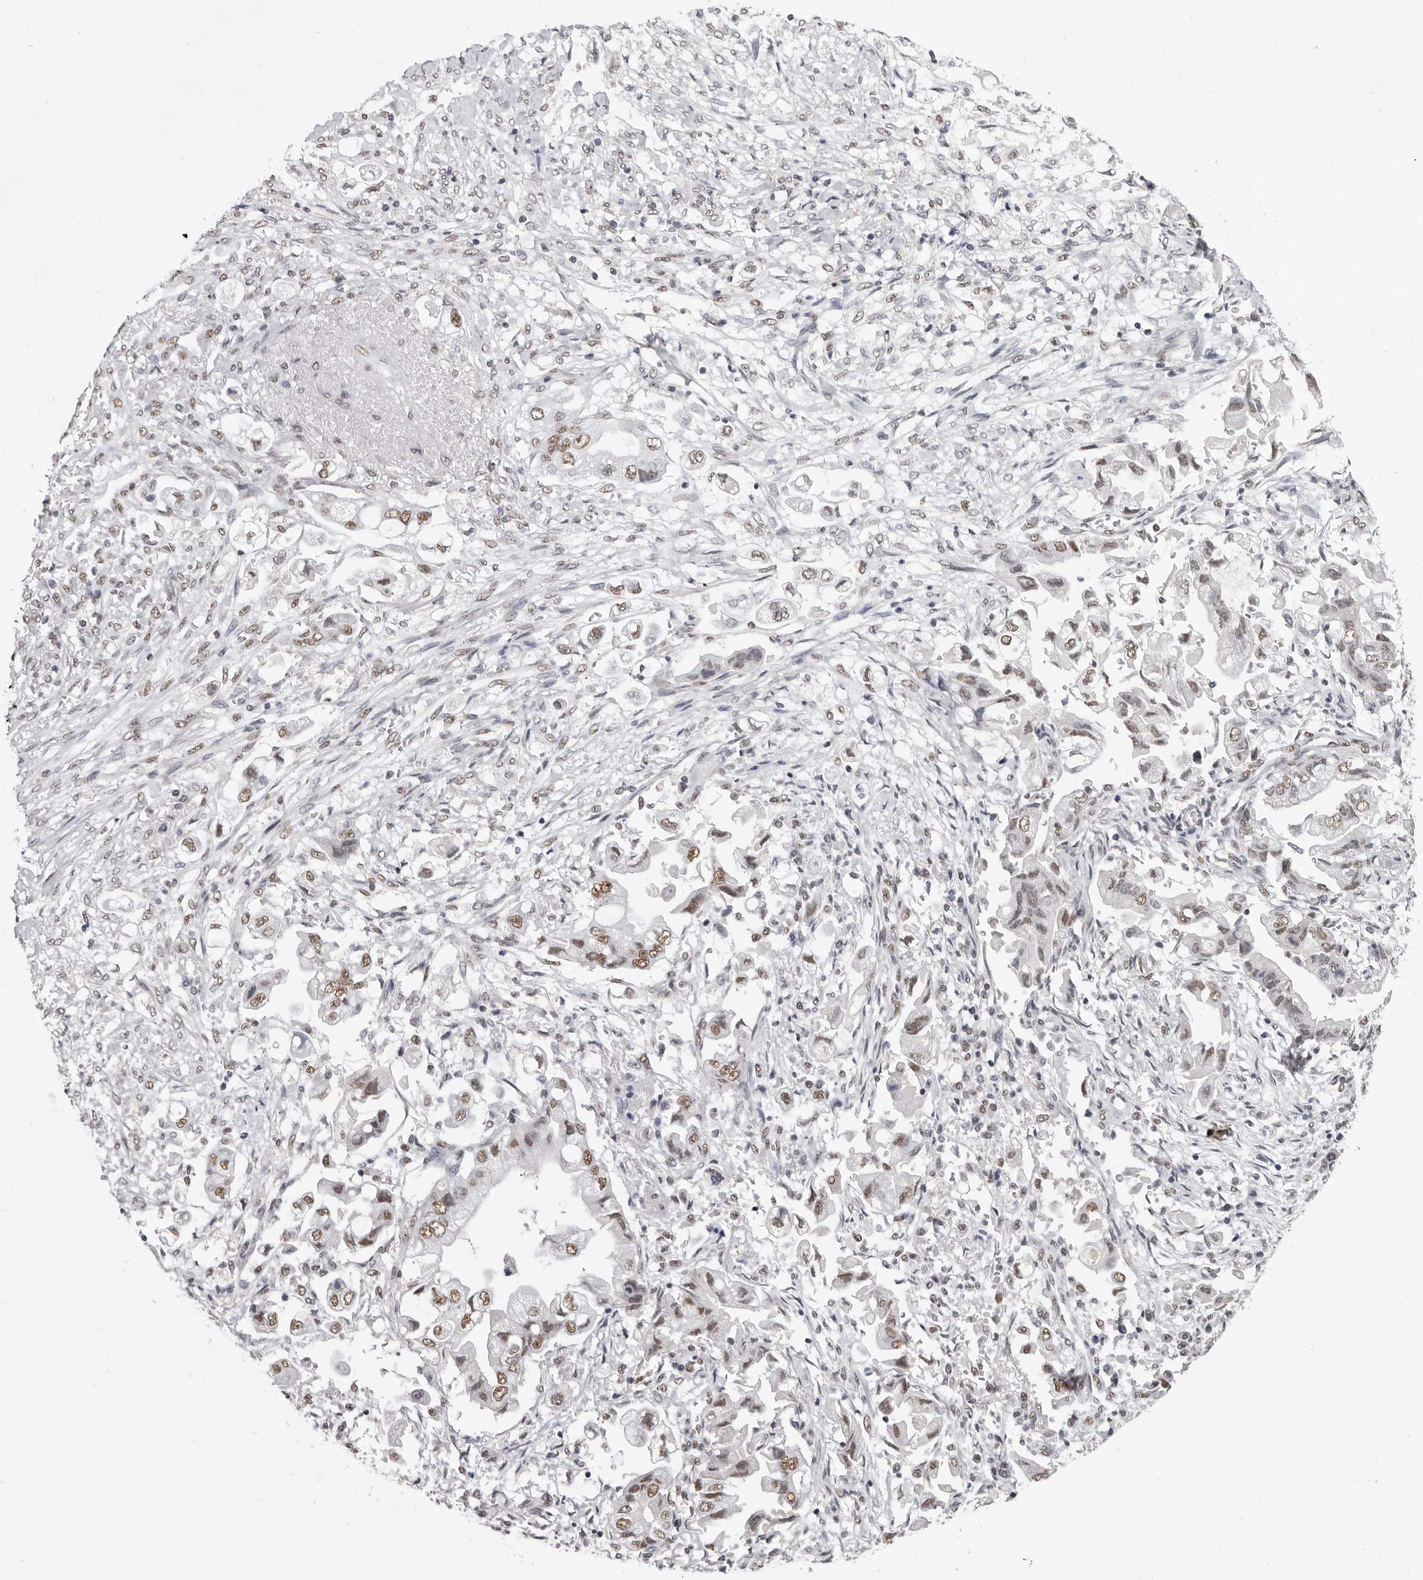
{"staining": {"intensity": "moderate", "quantity": "25%-75%", "location": "nuclear"}, "tissue": "stomach cancer", "cell_type": "Tumor cells", "image_type": "cancer", "snomed": [{"axis": "morphology", "description": "Adenocarcinoma, NOS"}, {"axis": "topography", "description": "Stomach"}], "caption": "Stomach cancer was stained to show a protein in brown. There is medium levels of moderate nuclear positivity in approximately 25%-75% of tumor cells.", "gene": "SCAF4", "patient": {"sex": "male", "age": 62}}